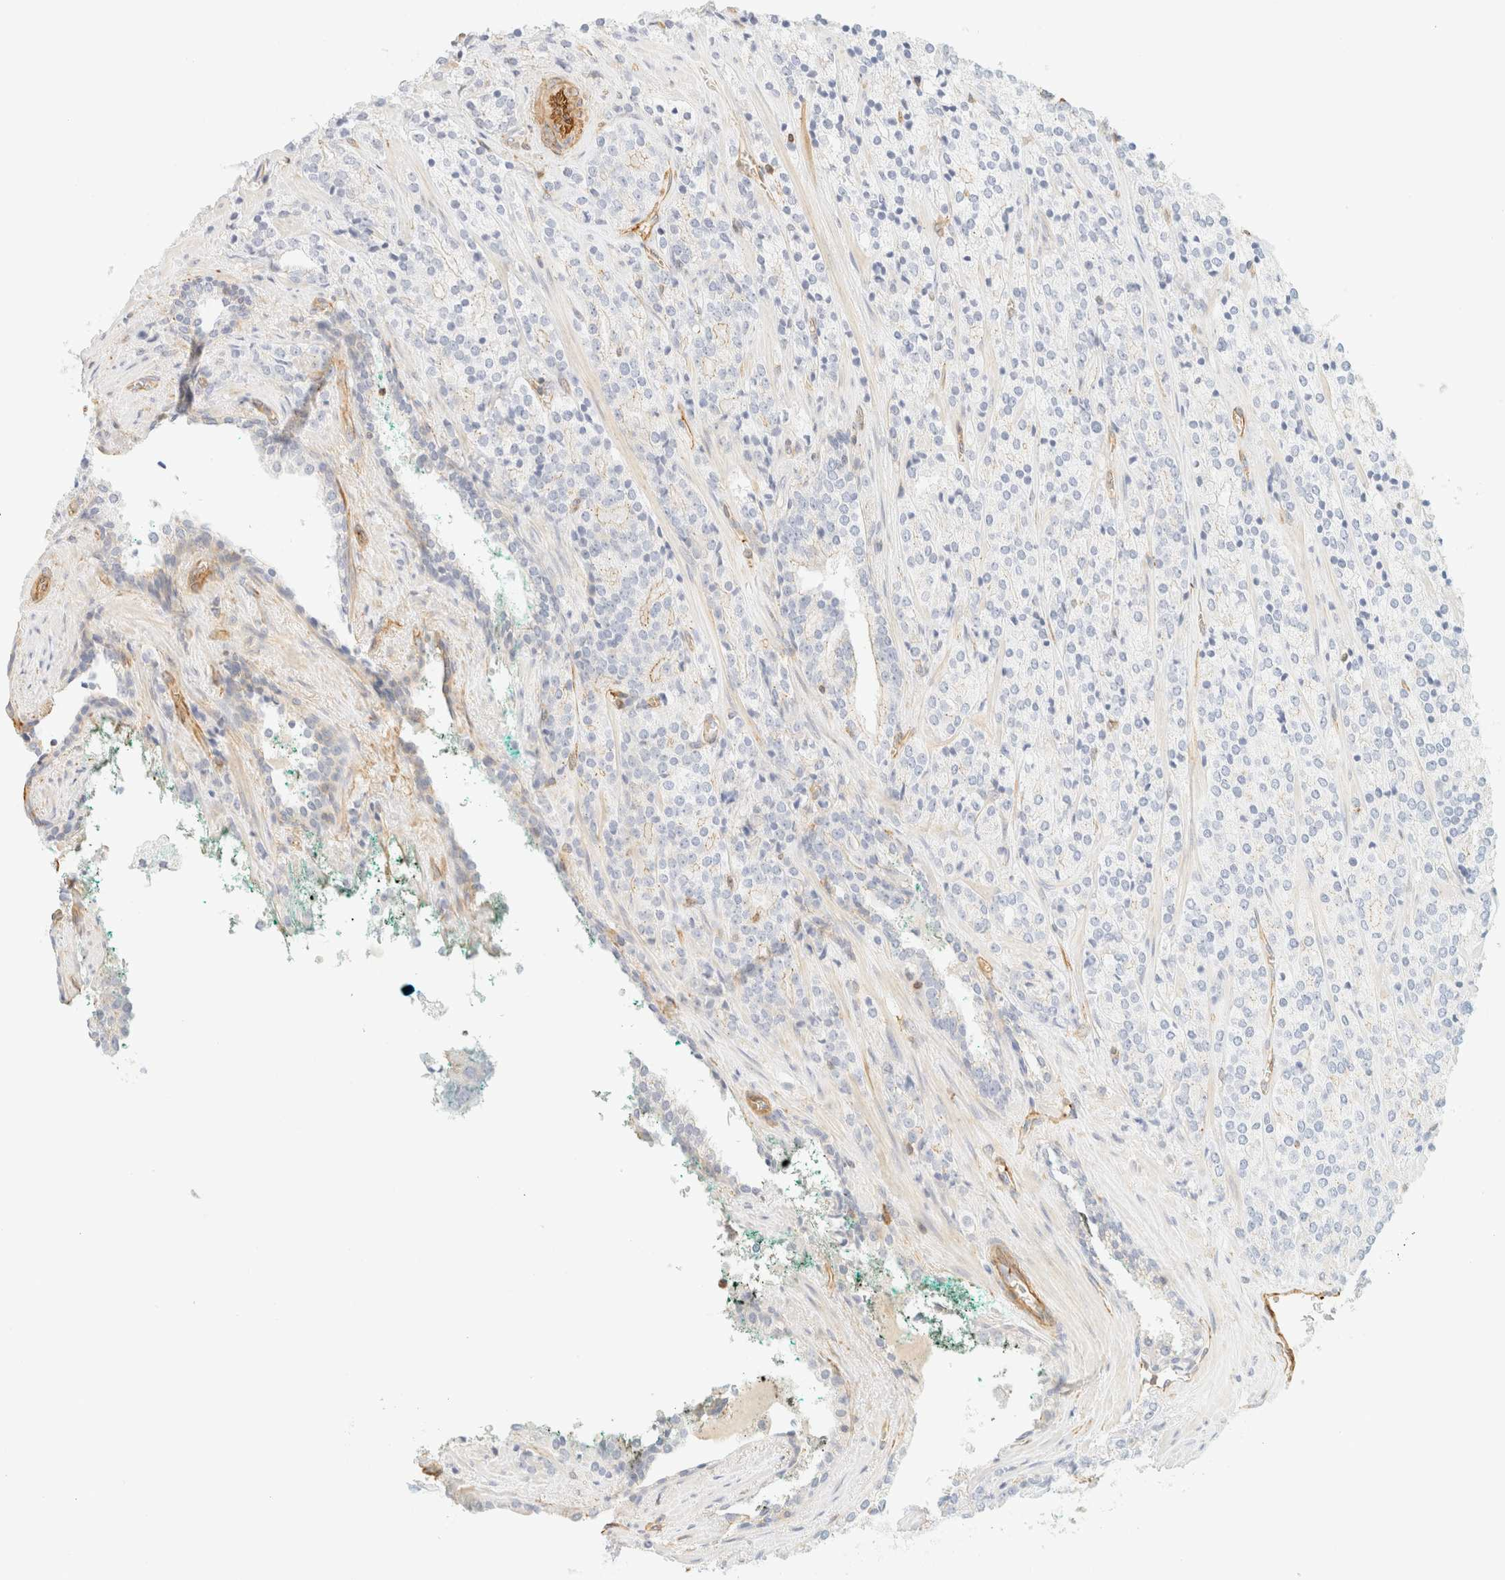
{"staining": {"intensity": "negative", "quantity": "none", "location": "none"}, "tissue": "prostate cancer", "cell_type": "Tumor cells", "image_type": "cancer", "snomed": [{"axis": "morphology", "description": "Adenocarcinoma, High grade"}, {"axis": "topography", "description": "Prostate"}], "caption": "Protein analysis of prostate cancer (adenocarcinoma (high-grade)) exhibits no significant positivity in tumor cells.", "gene": "OTOP2", "patient": {"sex": "male", "age": 71}}